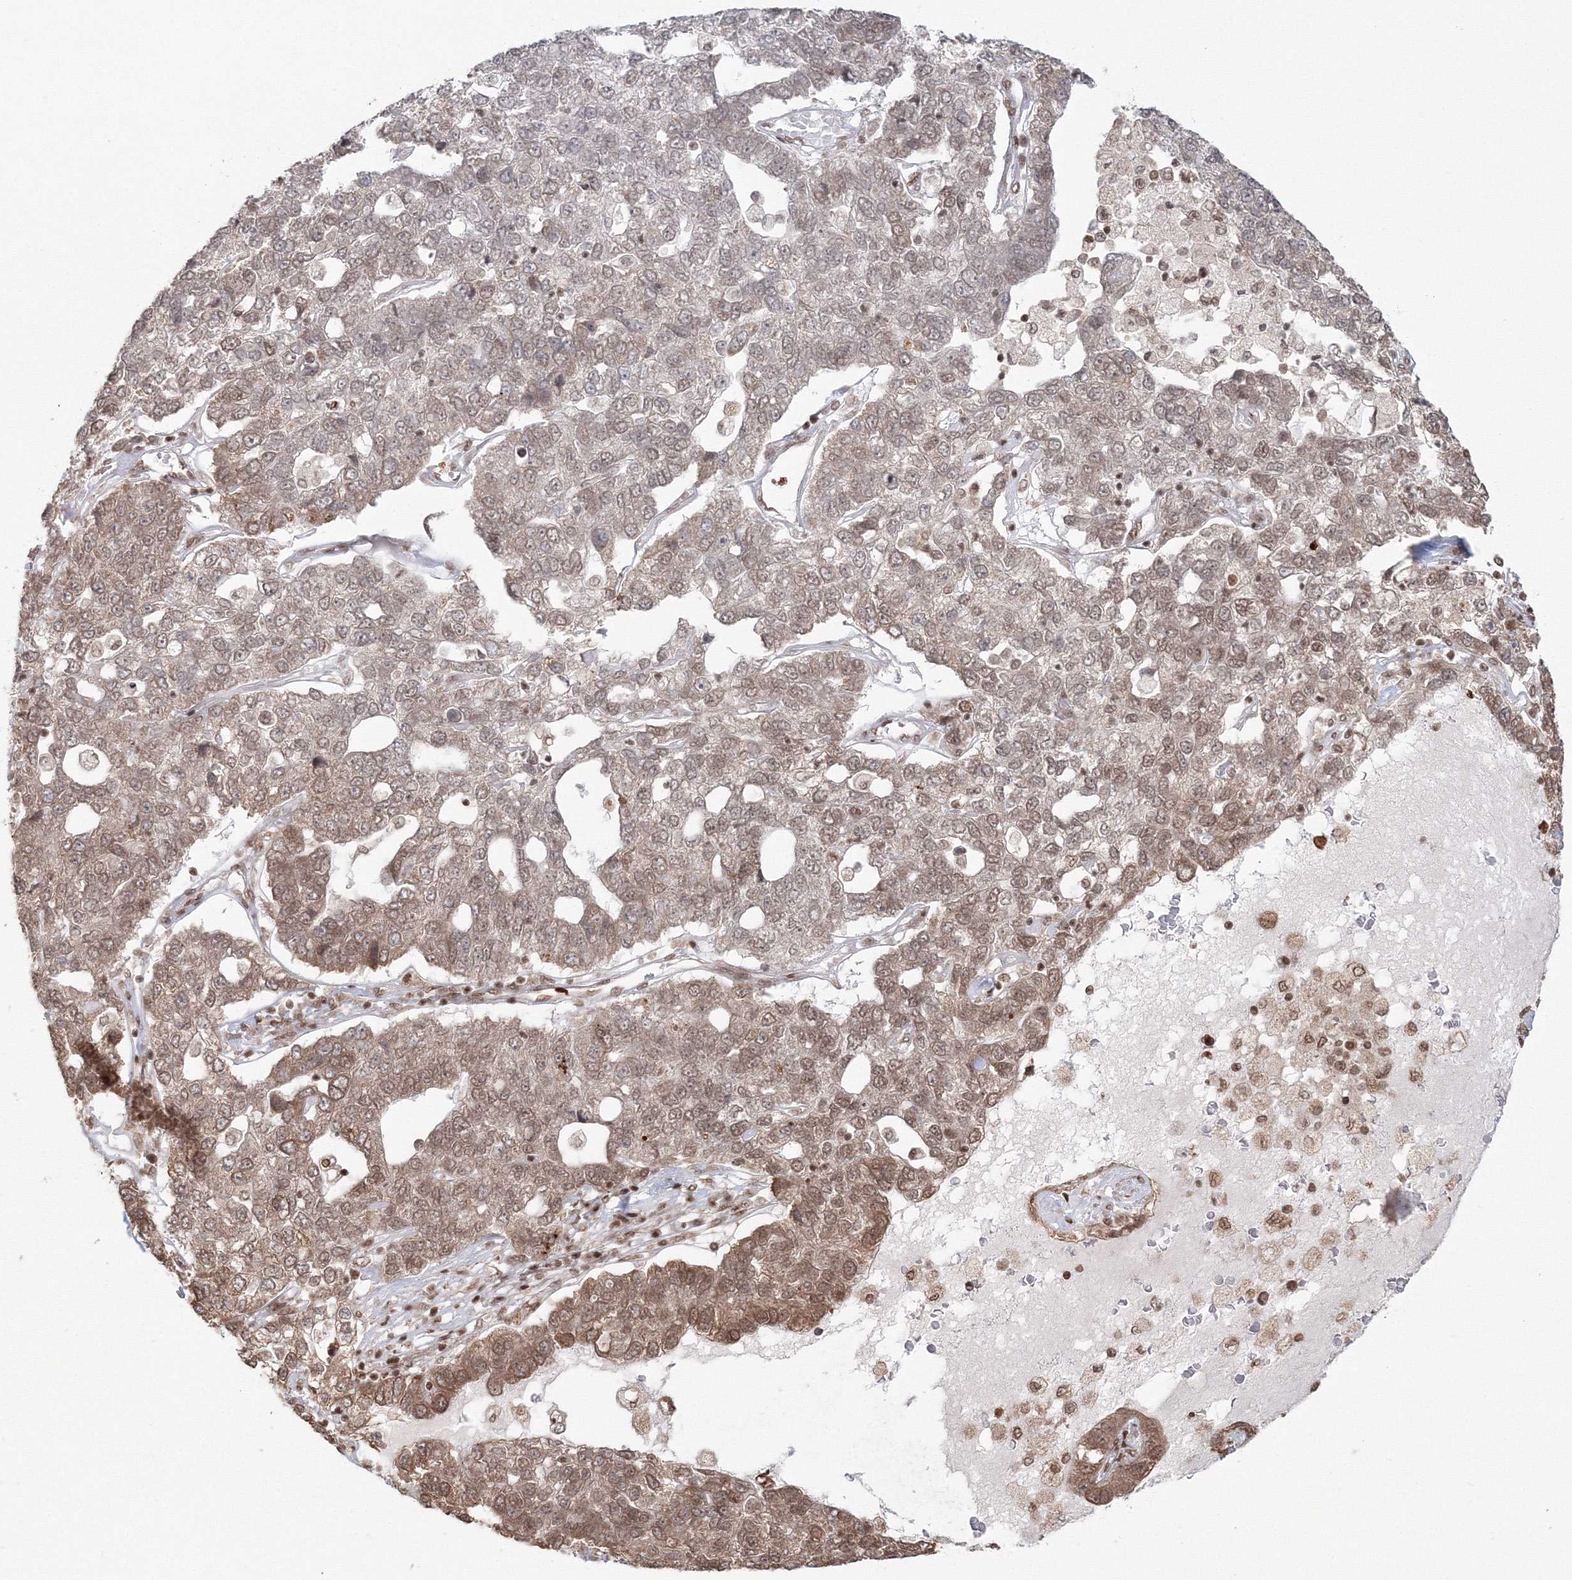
{"staining": {"intensity": "moderate", "quantity": "25%-75%", "location": "nuclear"}, "tissue": "pancreatic cancer", "cell_type": "Tumor cells", "image_type": "cancer", "snomed": [{"axis": "morphology", "description": "Adenocarcinoma, NOS"}, {"axis": "topography", "description": "Pancreas"}], "caption": "High-magnification brightfield microscopy of pancreatic cancer (adenocarcinoma) stained with DAB (3,3'-diaminobenzidine) (brown) and counterstained with hematoxylin (blue). tumor cells exhibit moderate nuclear staining is present in approximately25%-75% of cells.", "gene": "KIF20A", "patient": {"sex": "female", "age": 61}}